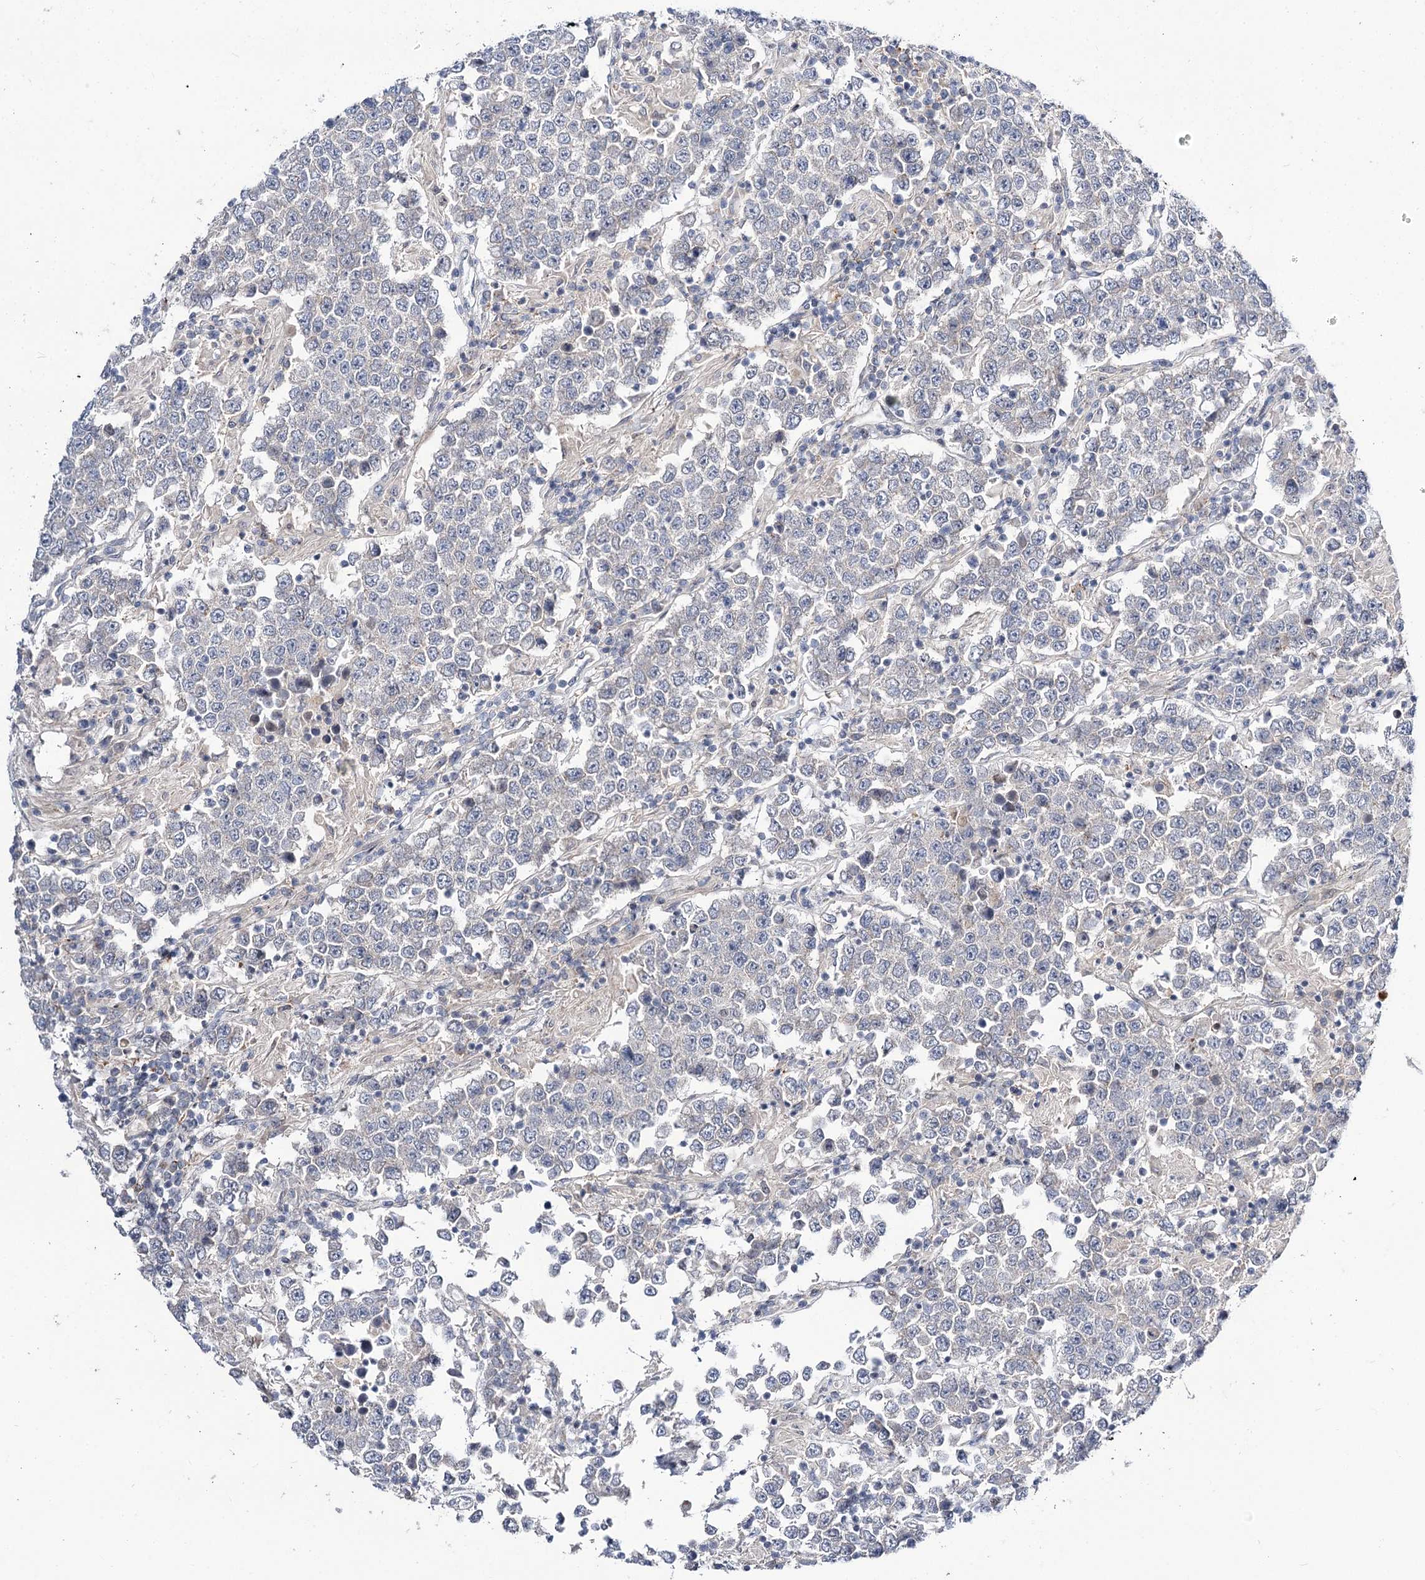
{"staining": {"intensity": "negative", "quantity": "none", "location": "none"}, "tissue": "testis cancer", "cell_type": "Tumor cells", "image_type": "cancer", "snomed": [{"axis": "morphology", "description": "Normal tissue, NOS"}, {"axis": "morphology", "description": "Urothelial carcinoma, High grade"}, {"axis": "morphology", "description": "Seminoma, NOS"}, {"axis": "morphology", "description": "Carcinoma, Embryonal, NOS"}, {"axis": "topography", "description": "Urinary bladder"}, {"axis": "topography", "description": "Testis"}], "caption": "Immunohistochemistry of human testis urothelial carcinoma (high-grade) demonstrates no expression in tumor cells. The staining was performed using DAB (3,3'-diaminobenzidine) to visualize the protein expression in brown, while the nuclei were stained in blue with hematoxylin (Magnification: 20x).", "gene": "ITFG2", "patient": {"sex": "male", "age": 41}}